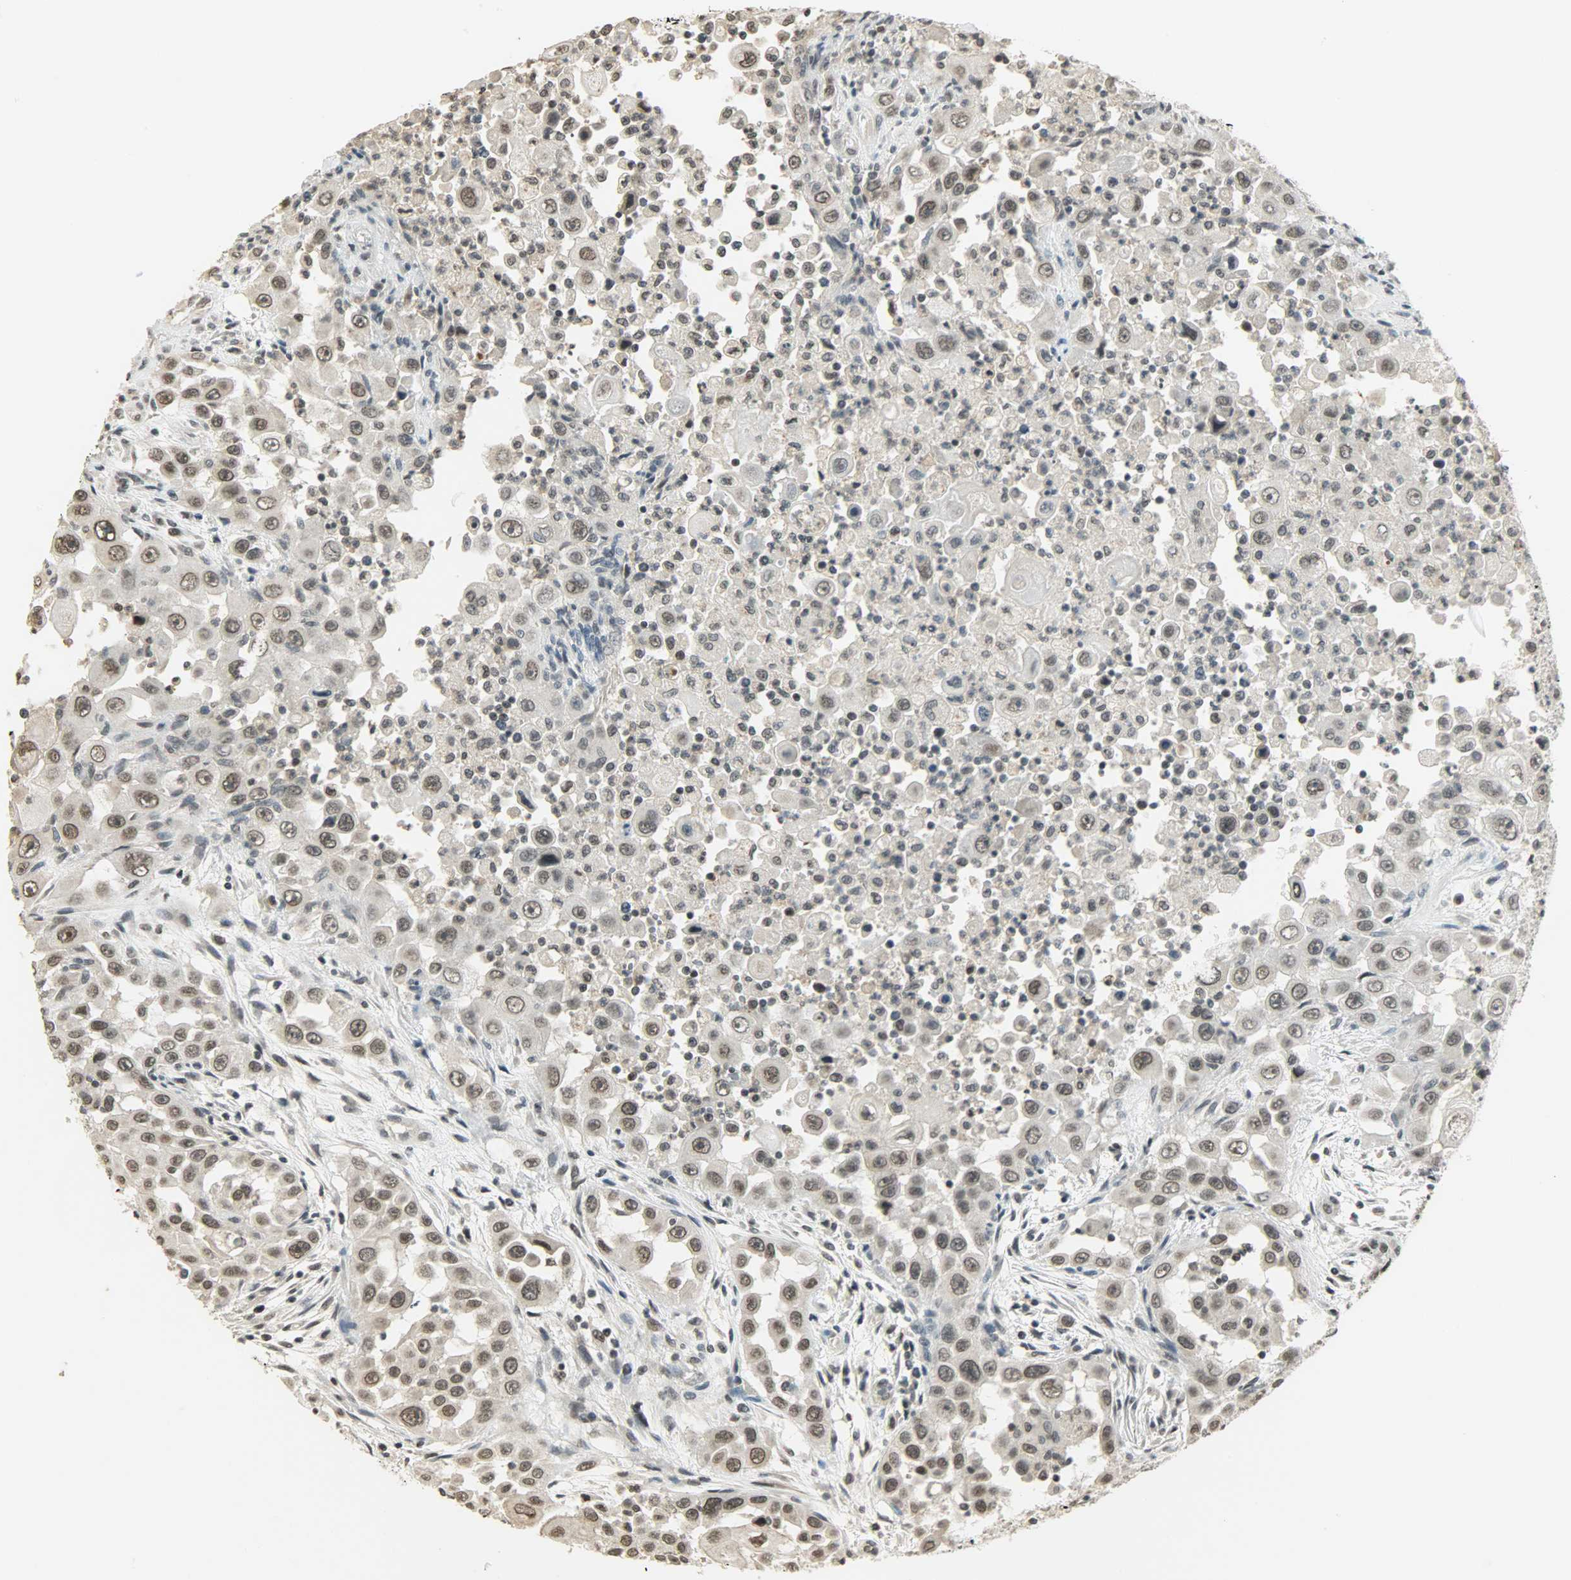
{"staining": {"intensity": "weak", "quantity": "25%-75%", "location": "nuclear"}, "tissue": "head and neck cancer", "cell_type": "Tumor cells", "image_type": "cancer", "snomed": [{"axis": "morphology", "description": "Carcinoma, NOS"}, {"axis": "topography", "description": "Head-Neck"}], "caption": "Immunohistochemistry (IHC) image of human head and neck carcinoma stained for a protein (brown), which reveals low levels of weak nuclear expression in approximately 25%-75% of tumor cells.", "gene": "SMARCA5", "patient": {"sex": "male", "age": 87}}